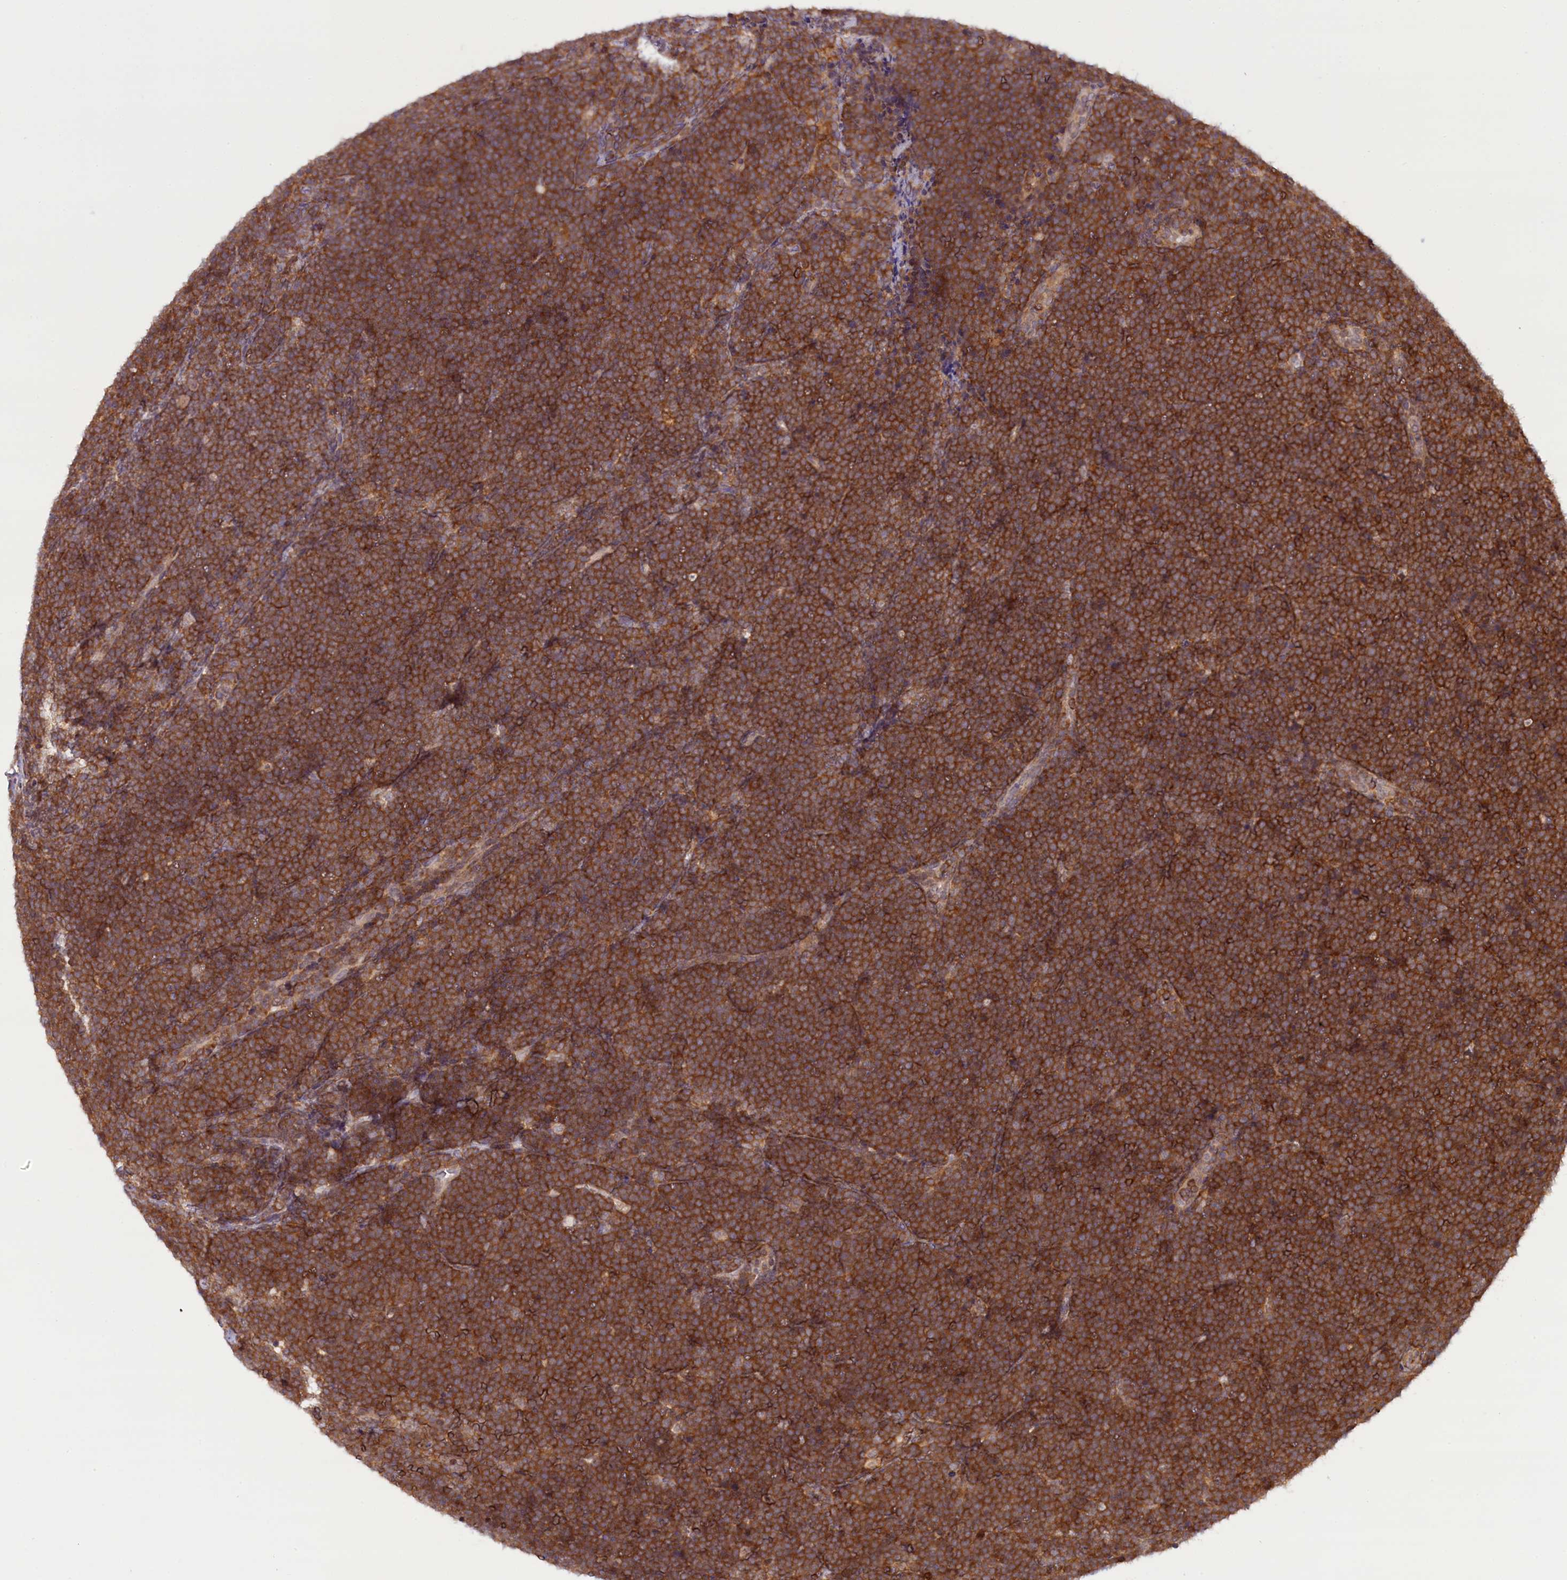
{"staining": {"intensity": "strong", "quantity": ">75%", "location": "nuclear"}, "tissue": "lymphoma", "cell_type": "Tumor cells", "image_type": "cancer", "snomed": [{"axis": "morphology", "description": "Malignant lymphoma, non-Hodgkin's type, High grade"}, {"axis": "topography", "description": "Lymph node"}], "caption": "An immunohistochemistry micrograph of neoplastic tissue is shown. Protein staining in brown labels strong nuclear positivity in lymphoma within tumor cells.", "gene": "FCHO1", "patient": {"sex": "male", "age": 13}}